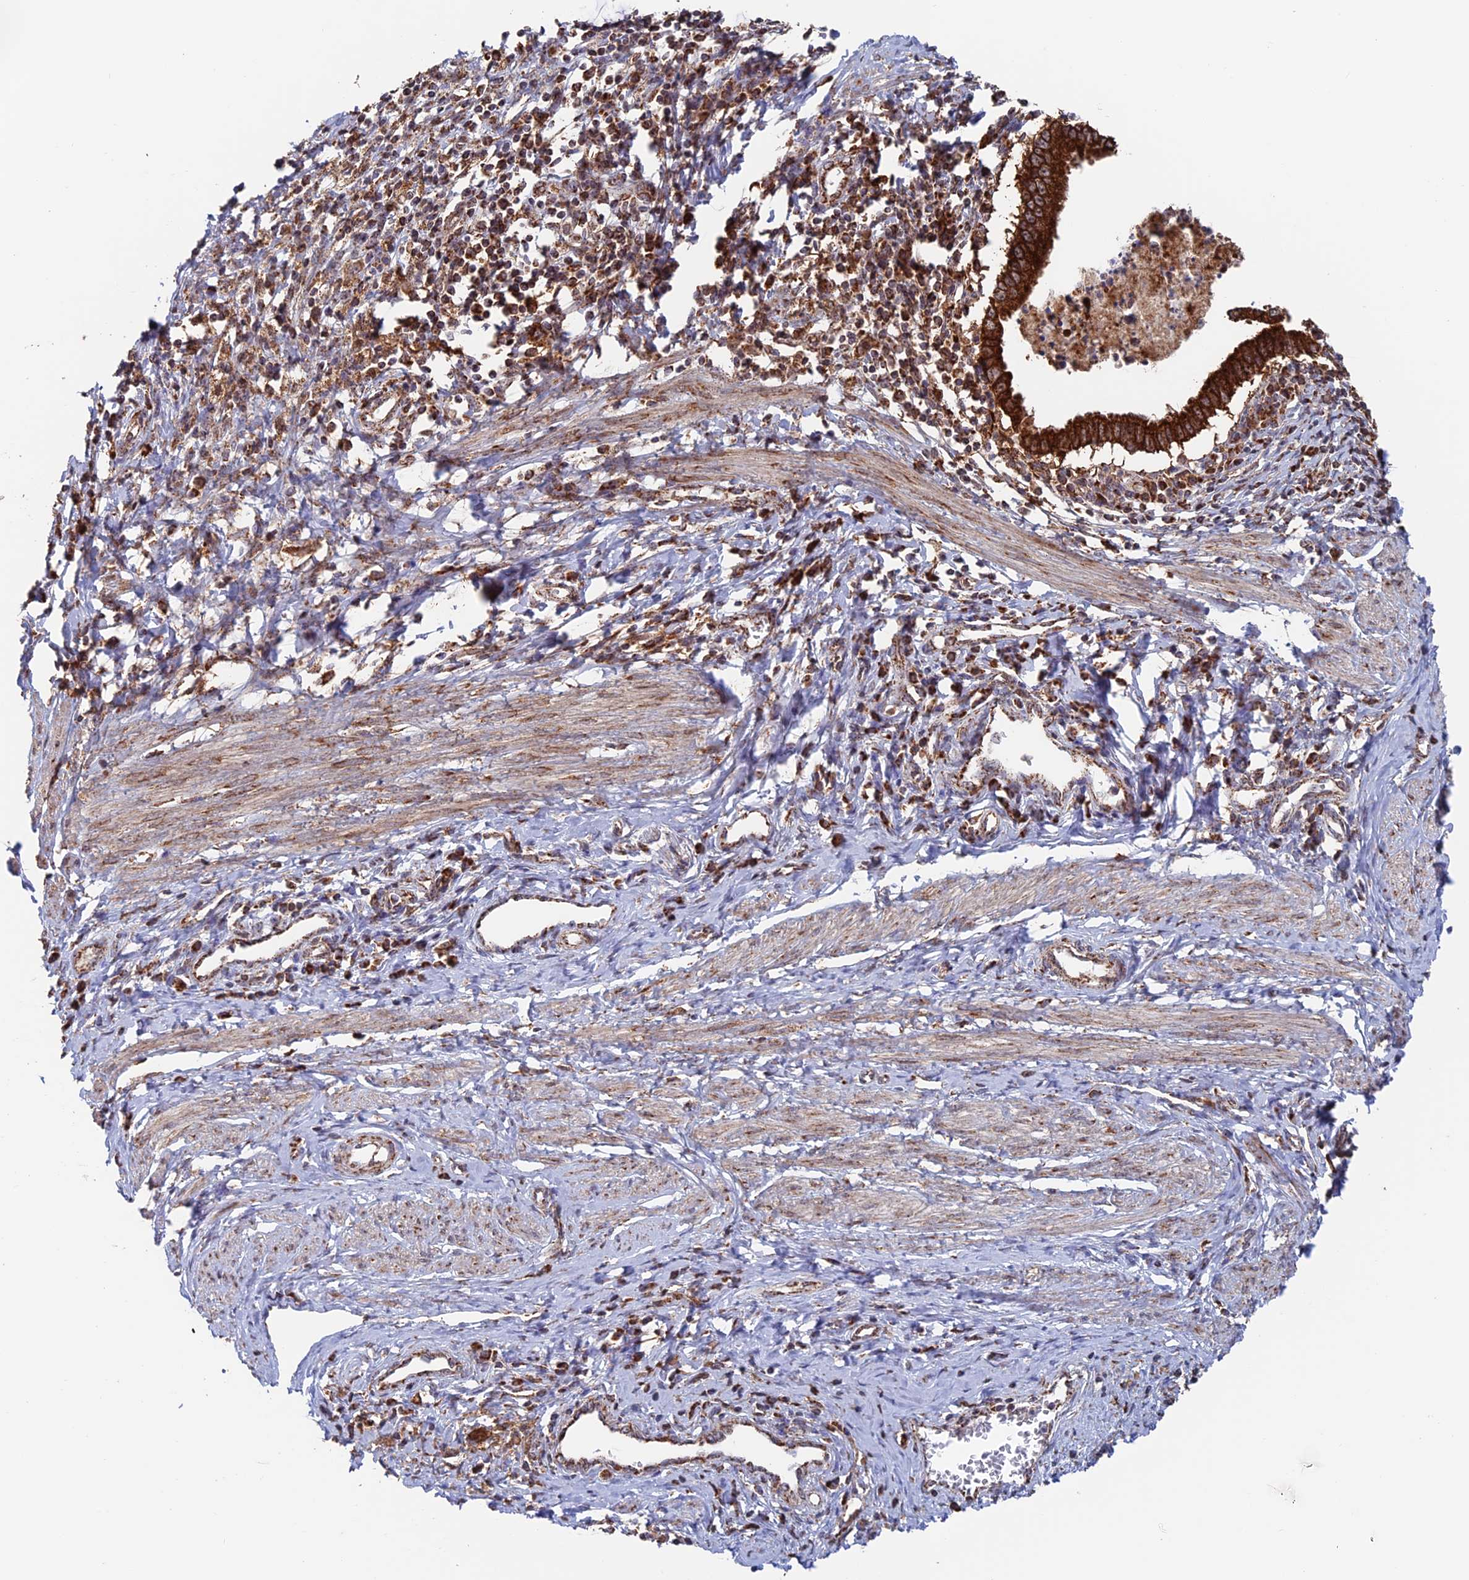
{"staining": {"intensity": "strong", "quantity": ">75%", "location": "cytoplasmic/membranous"}, "tissue": "cervical cancer", "cell_type": "Tumor cells", "image_type": "cancer", "snomed": [{"axis": "morphology", "description": "Adenocarcinoma, NOS"}, {"axis": "topography", "description": "Cervix"}], "caption": "Immunohistochemistry (IHC) (DAB (3,3'-diaminobenzidine)) staining of human adenocarcinoma (cervical) reveals strong cytoplasmic/membranous protein positivity in approximately >75% of tumor cells.", "gene": "DTYMK", "patient": {"sex": "female", "age": 36}}